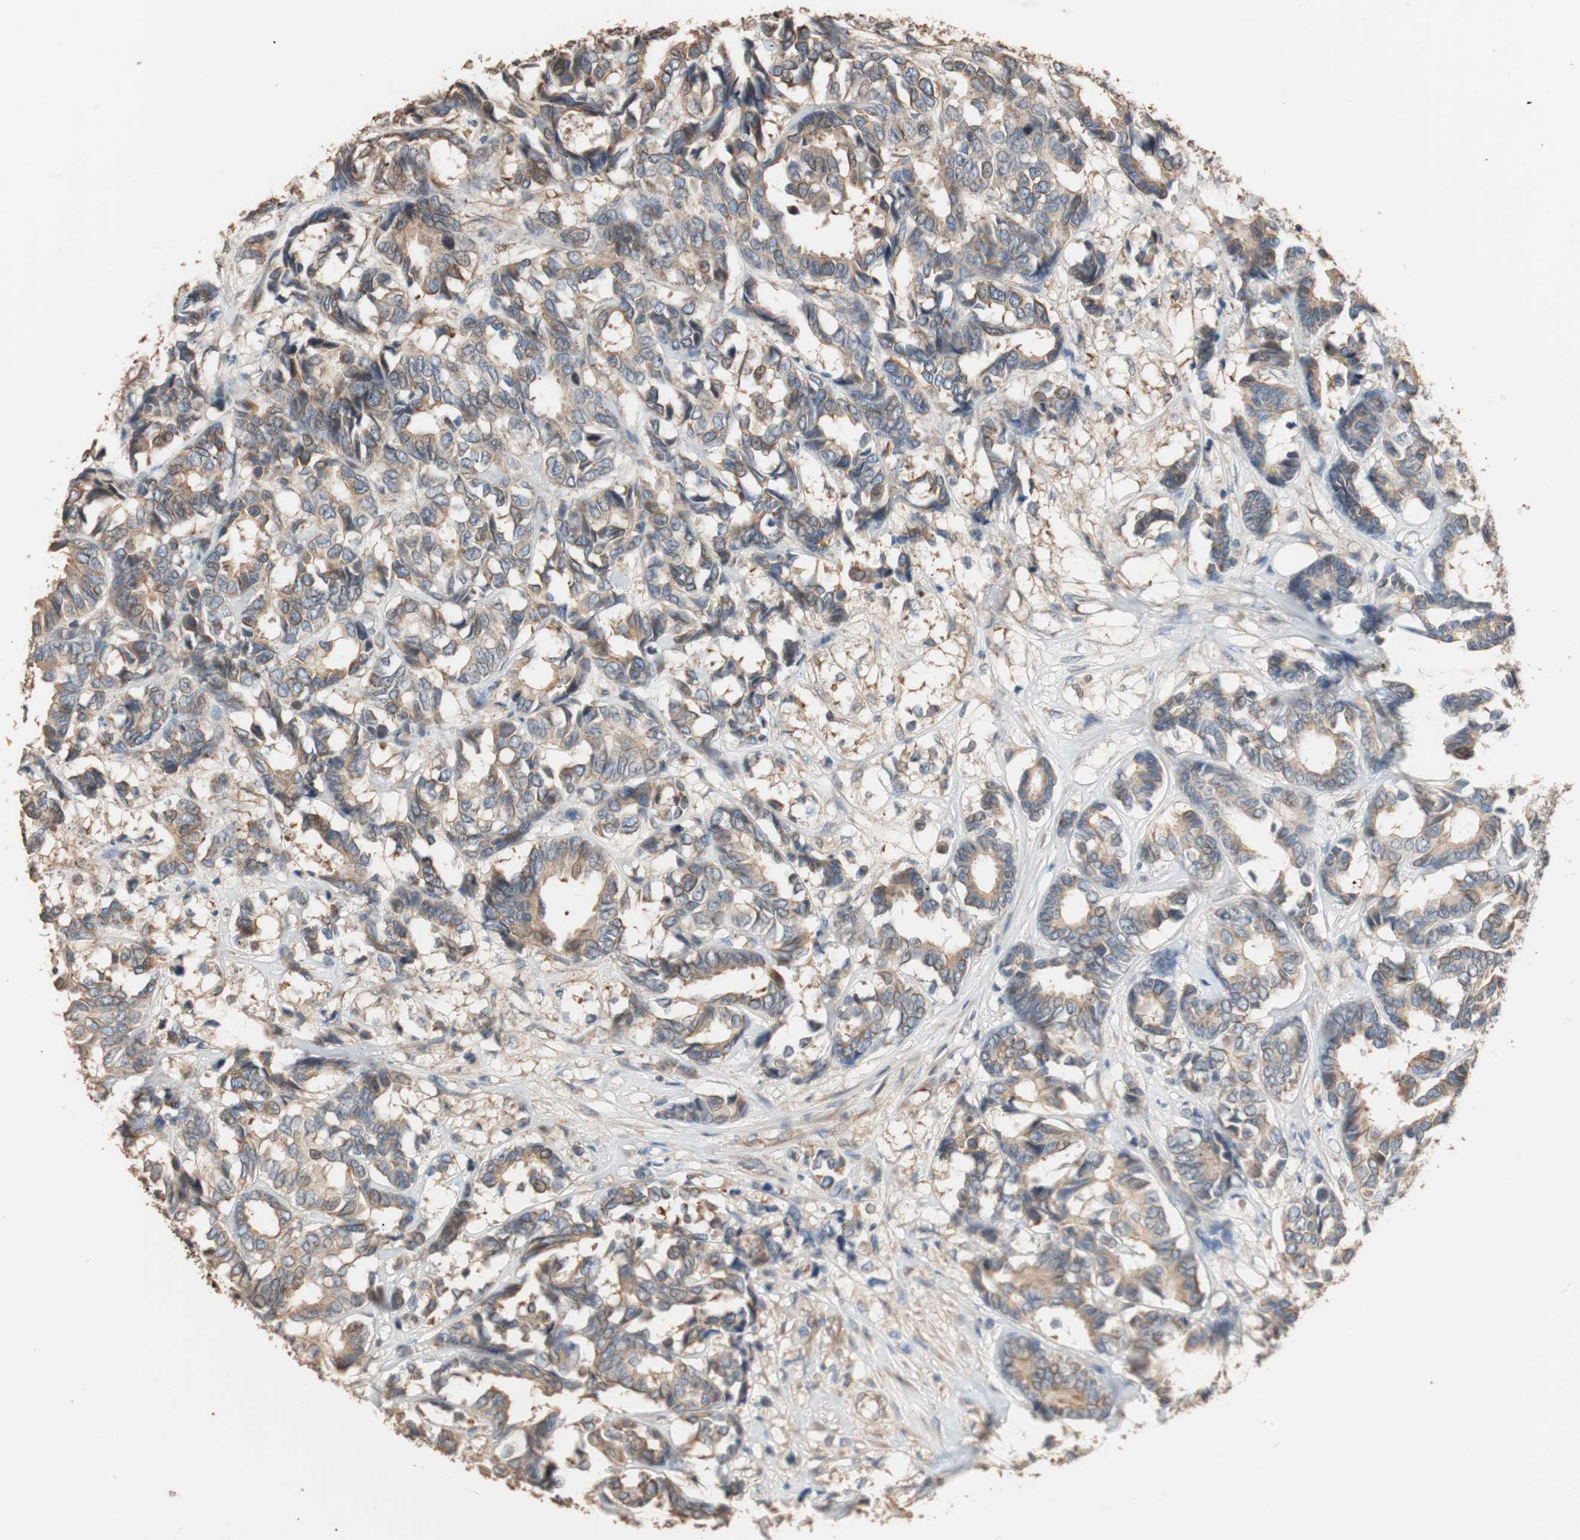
{"staining": {"intensity": "moderate", "quantity": ">75%", "location": "cytoplasmic/membranous"}, "tissue": "breast cancer", "cell_type": "Tumor cells", "image_type": "cancer", "snomed": [{"axis": "morphology", "description": "Duct carcinoma"}, {"axis": "topography", "description": "Breast"}], "caption": "IHC staining of breast cancer, which displays medium levels of moderate cytoplasmic/membranous positivity in approximately >75% of tumor cells indicating moderate cytoplasmic/membranous protein staining. The staining was performed using DAB (3,3'-diaminobenzidine) (brown) for protein detection and nuclei were counterstained in hematoxylin (blue).", "gene": "TUBB", "patient": {"sex": "female", "age": 87}}